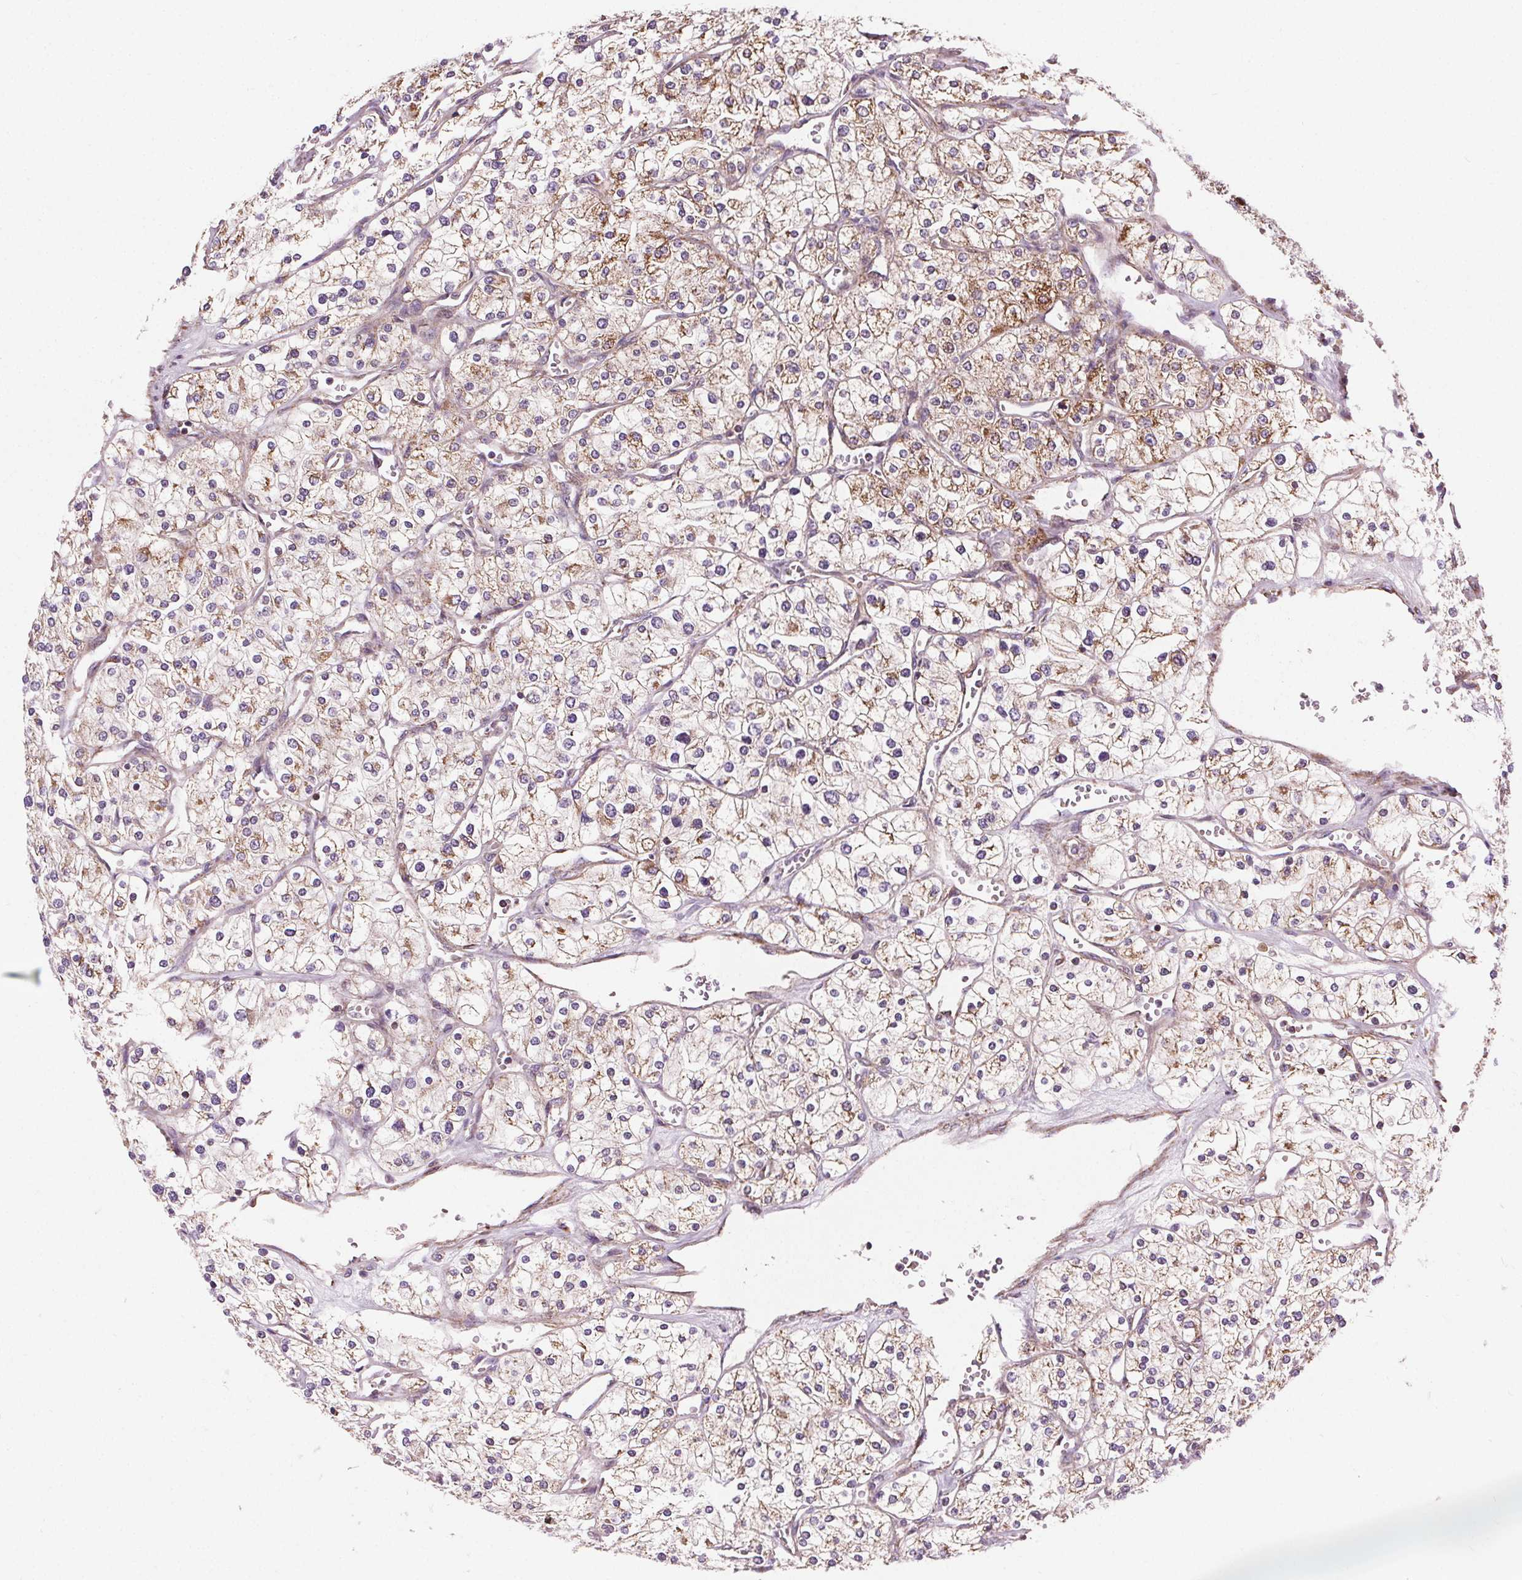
{"staining": {"intensity": "moderate", "quantity": "<25%", "location": "cytoplasmic/membranous"}, "tissue": "renal cancer", "cell_type": "Tumor cells", "image_type": "cancer", "snomed": [{"axis": "morphology", "description": "Adenocarcinoma, NOS"}, {"axis": "topography", "description": "Kidney"}], "caption": "Renal cancer (adenocarcinoma) stained for a protein exhibits moderate cytoplasmic/membranous positivity in tumor cells.", "gene": "GOLT1B", "patient": {"sex": "male", "age": 80}}